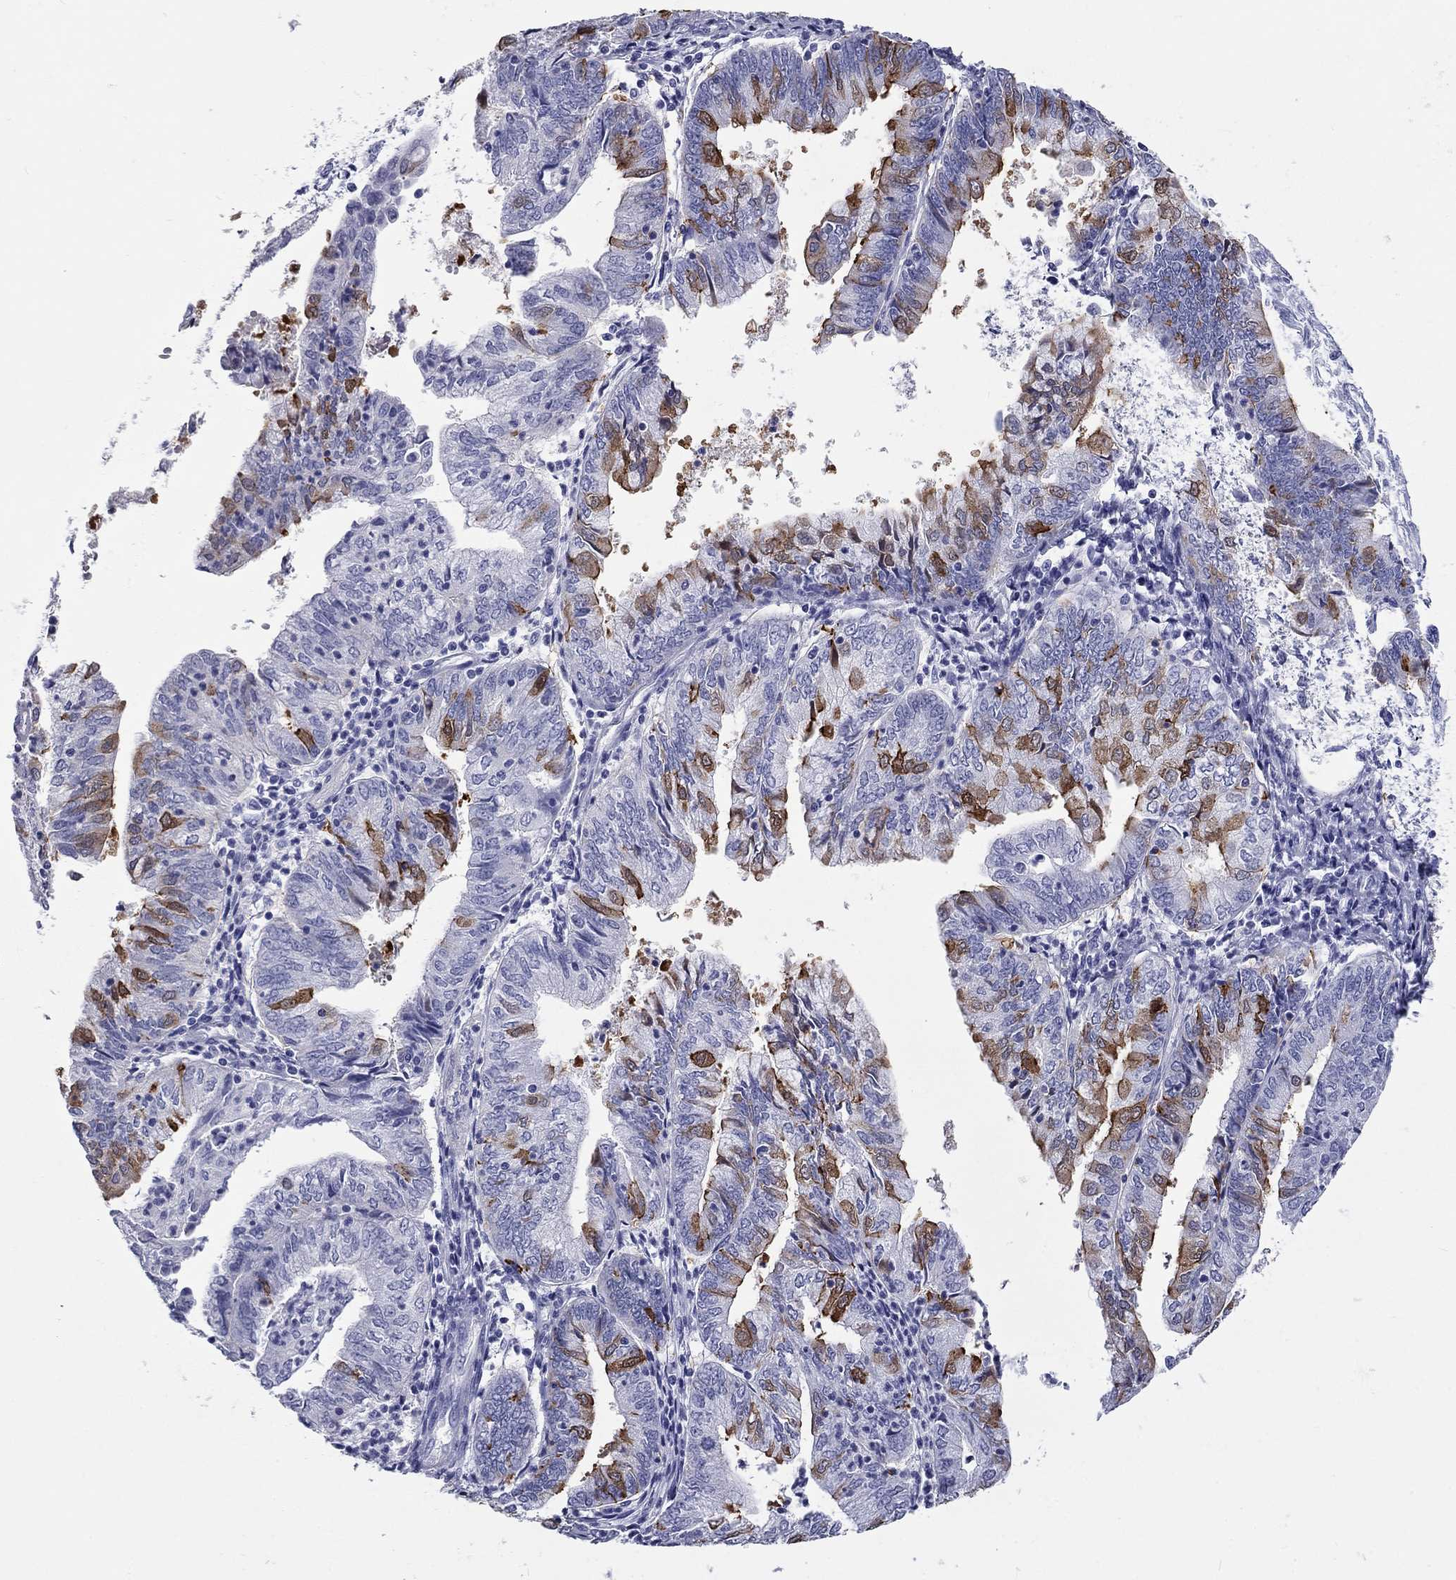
{"staining": {"intensity": "strong", "quantity": "<25%", "location": "cytoplasmic/membranous"}, "tissue": "endometrial cancer", "cell_type": "Tumor cells", "image_type": "cancer", "snomed": [{"axis": "morphology", "description": "Adenocarcinoma, NOS"}, {"axis": "topography", "description": "Endometrium"}], "caption": "Strong cytoplasmic/membranous positivity is identified in approximately <25% of tumor cells in endometrial adenocarcinoma.", "gene": "DNALI1", "patient": {"sex": "female", "age": 55}}